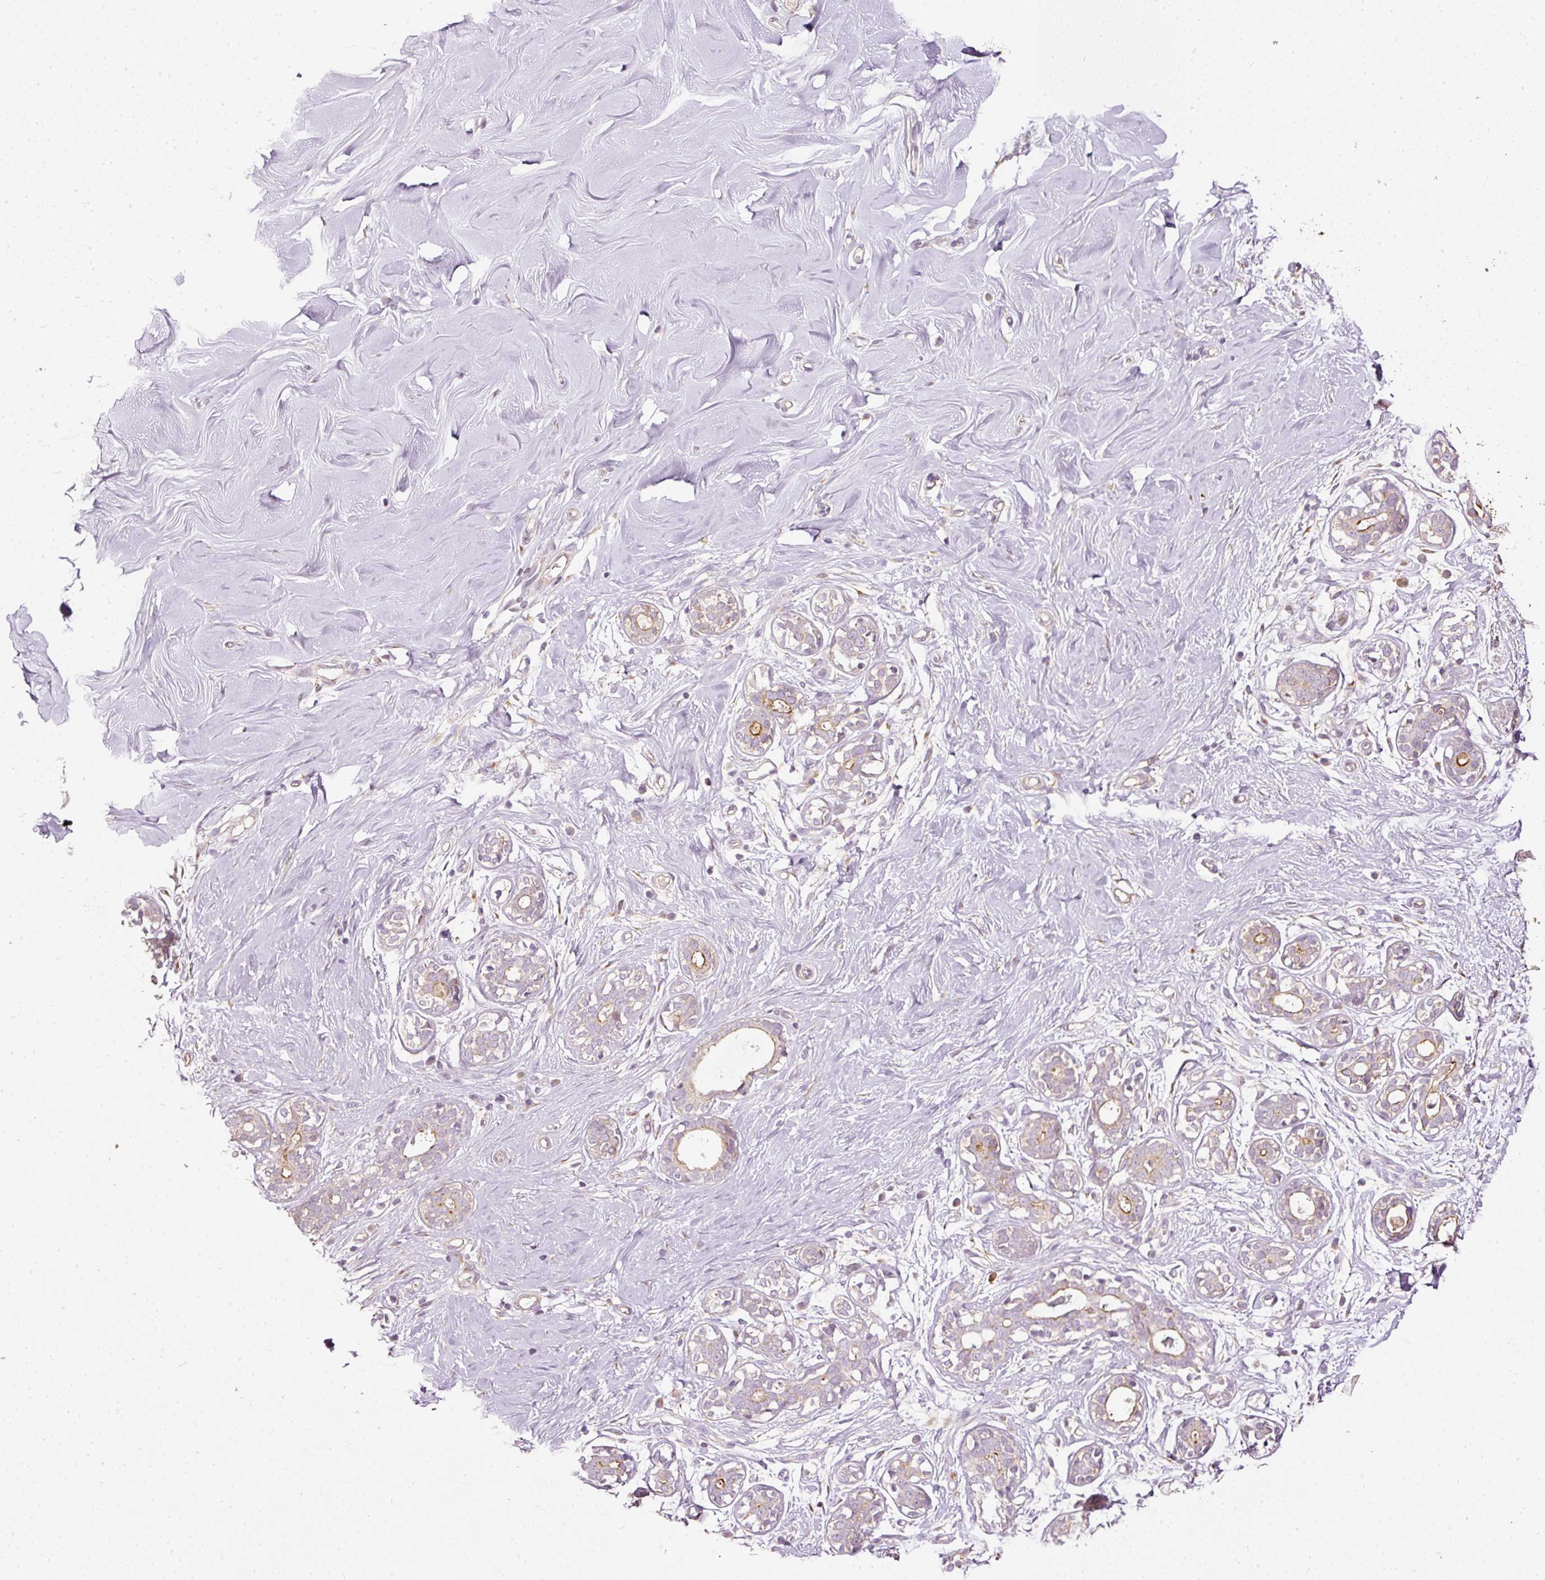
{"staining": {"intensity": "negative", "quantity": "none", "location": "none"}, "tissue": "breast", "cell_type": "Adipocytes", "image_type": "normal", "snomed": [{"axis": "morphology", "description": "Normal tissue, NOS"}, {"axis": "topography", "description": "Breast"}], "caption": "High magnification brightfield microscopy of unremarkable breast stained with DAB (brown) and counterstained with hematoxylin (blue): adipocytes show no significant positivity. The staining is performed using DAB brown chromogen with nuclei counter-stained in using hematoxylin.", "gene": "PAQR9", "patient": {"sex": "female", "age": 27}}